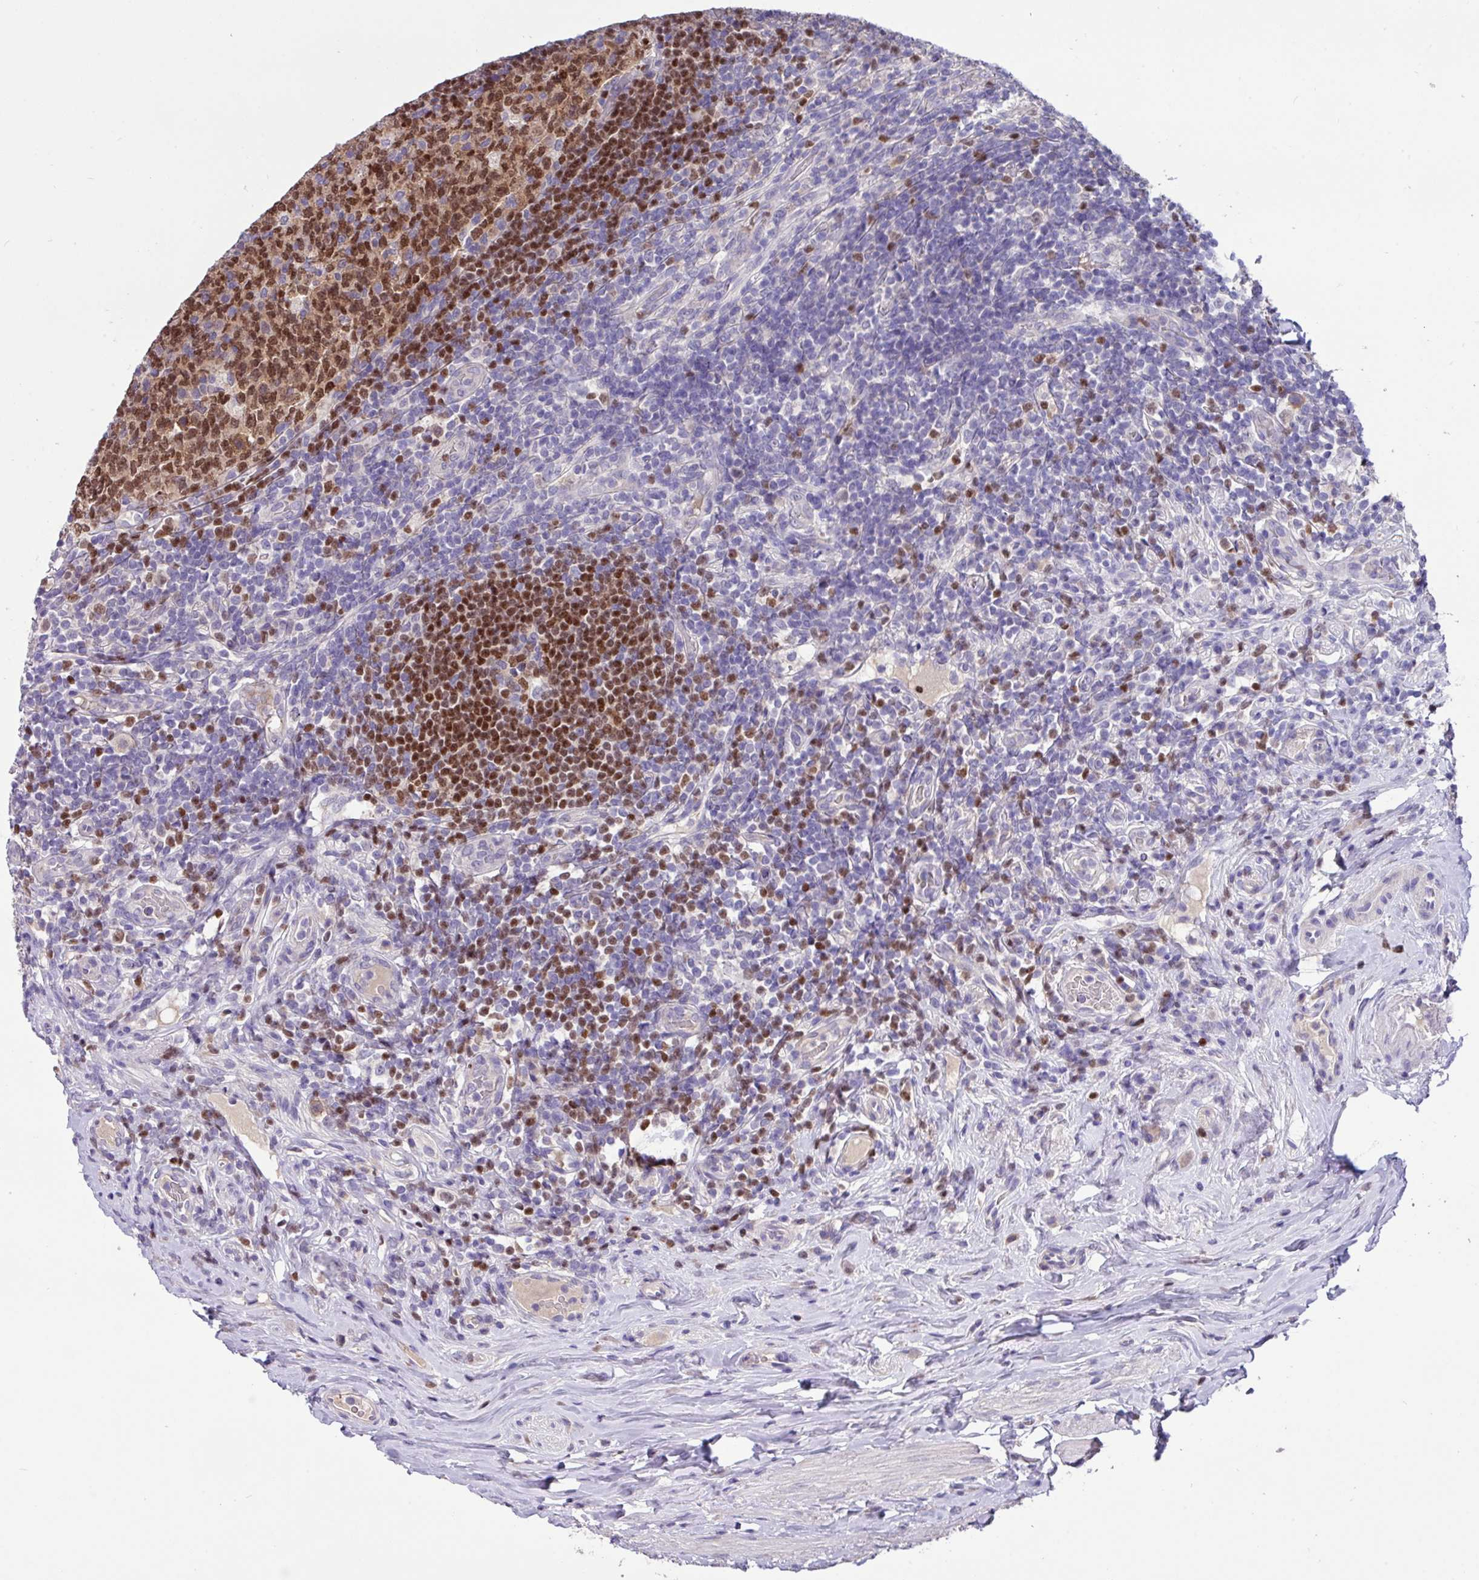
{"staining": {"intensity": "negative", "quantity": "none", "location": "none"}, "tissue": "appendix", "cell_type": "Glandular cells", "image_type": "normal", "snomed": [{"axis": "morphology", "description": "Normal tissue, NOS"}, {"axis": "topography", "description": "Appendix"}], "caption": "Appendix was stained to show a protein in brown. There is no significant expression in glandular cells. Nuclei are stained in blue.", "gene": "PAX8", "patient": {"sex": "female", "age": 43}}